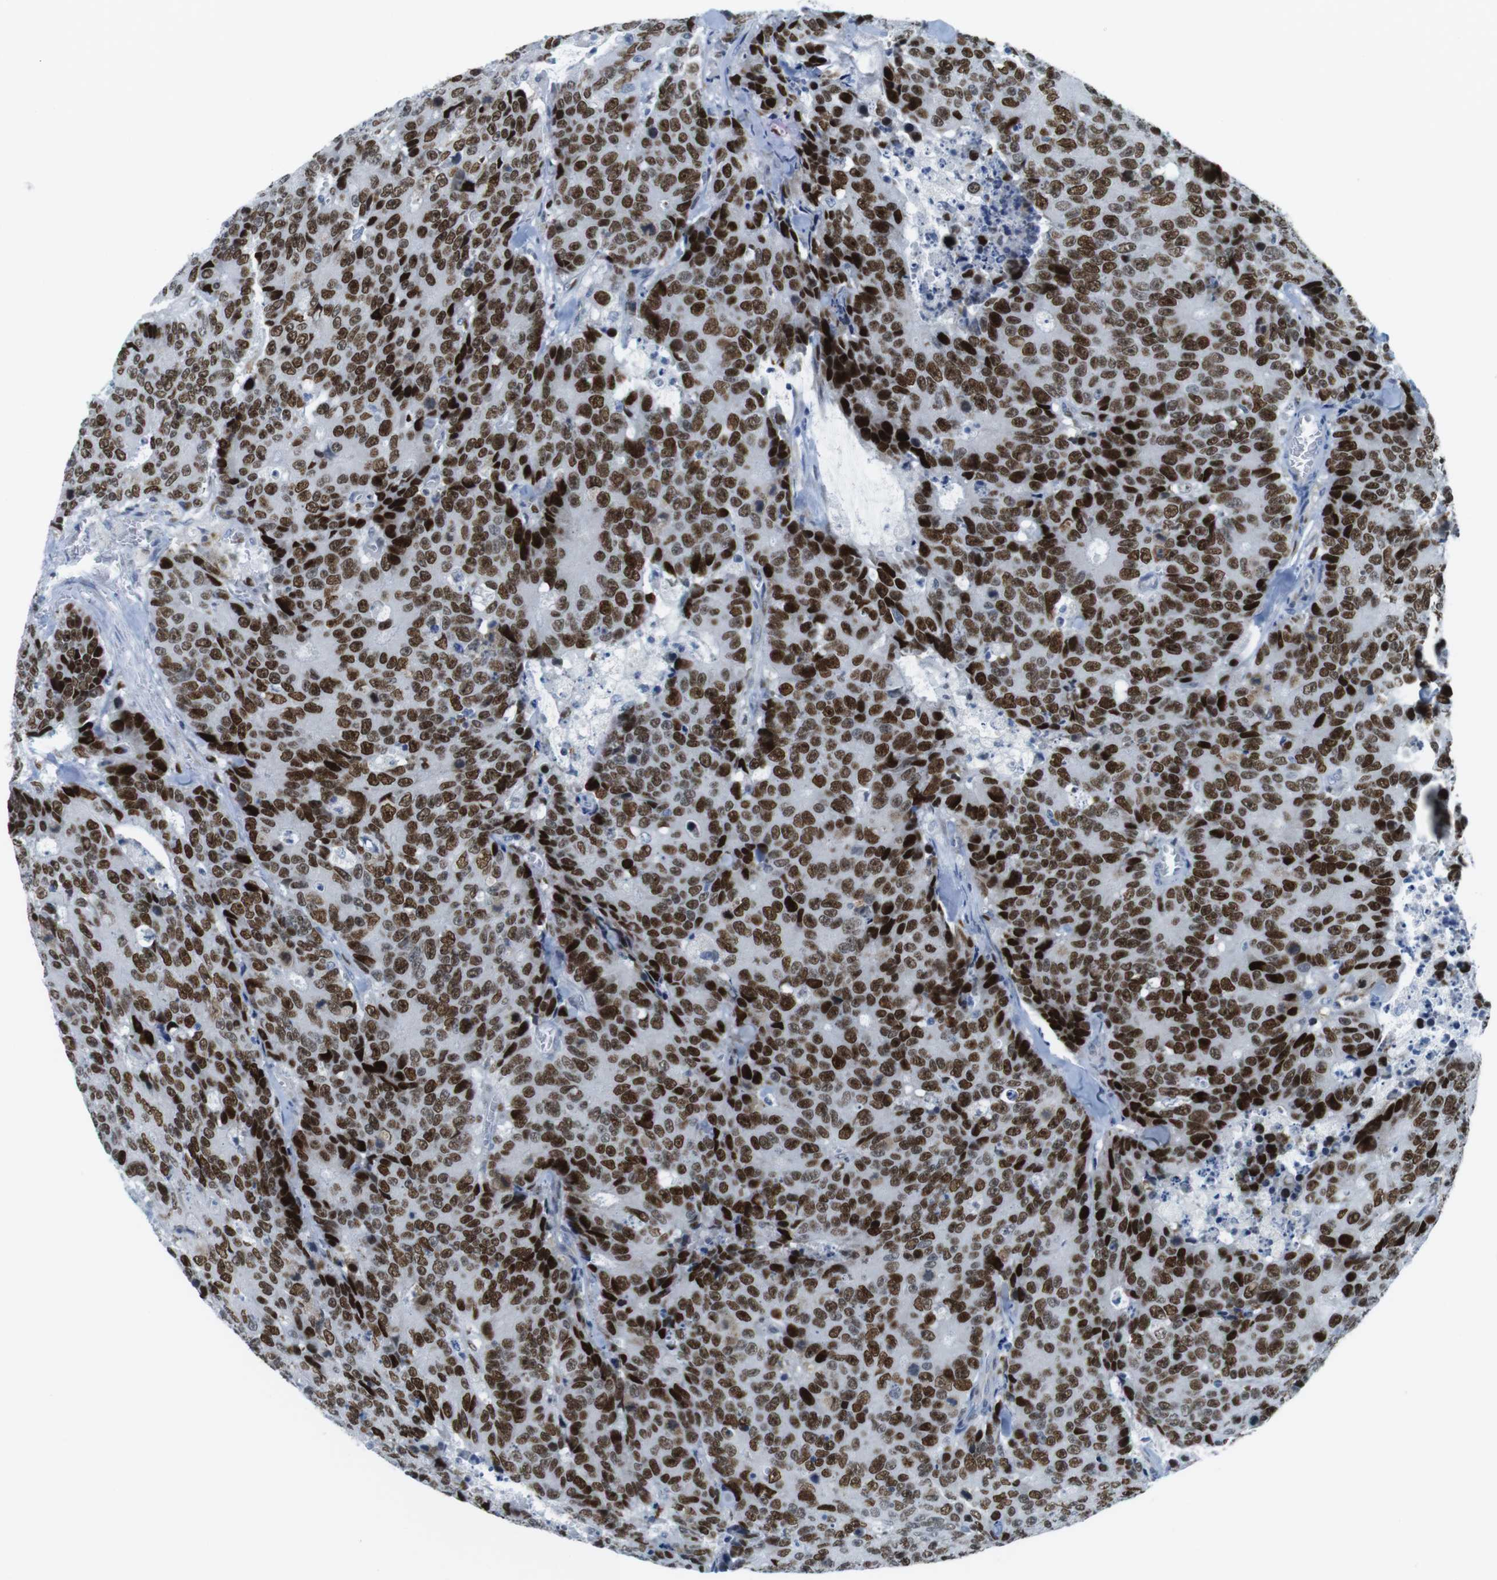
{"staining": {"intensity": "strong", "quantity": ">75%", "location": "nuclear"}, "tissue": "colorectal cancer", "cell_type": "Tumor cells", "image_type": "cancer", "snomed": [{"axis": "morphology", "description": "Adenocarcinoma, NOS"}, {"axis": "topography", "description": "Colon"}], "caption": "About >75% of tumor cells in human colorectal cancer exhibit strong nuclear protein expression as visualized by brown immunohistochemical staining.", "gene": "CHAF1A", "patient": {"sex": "female", "age": 86}}